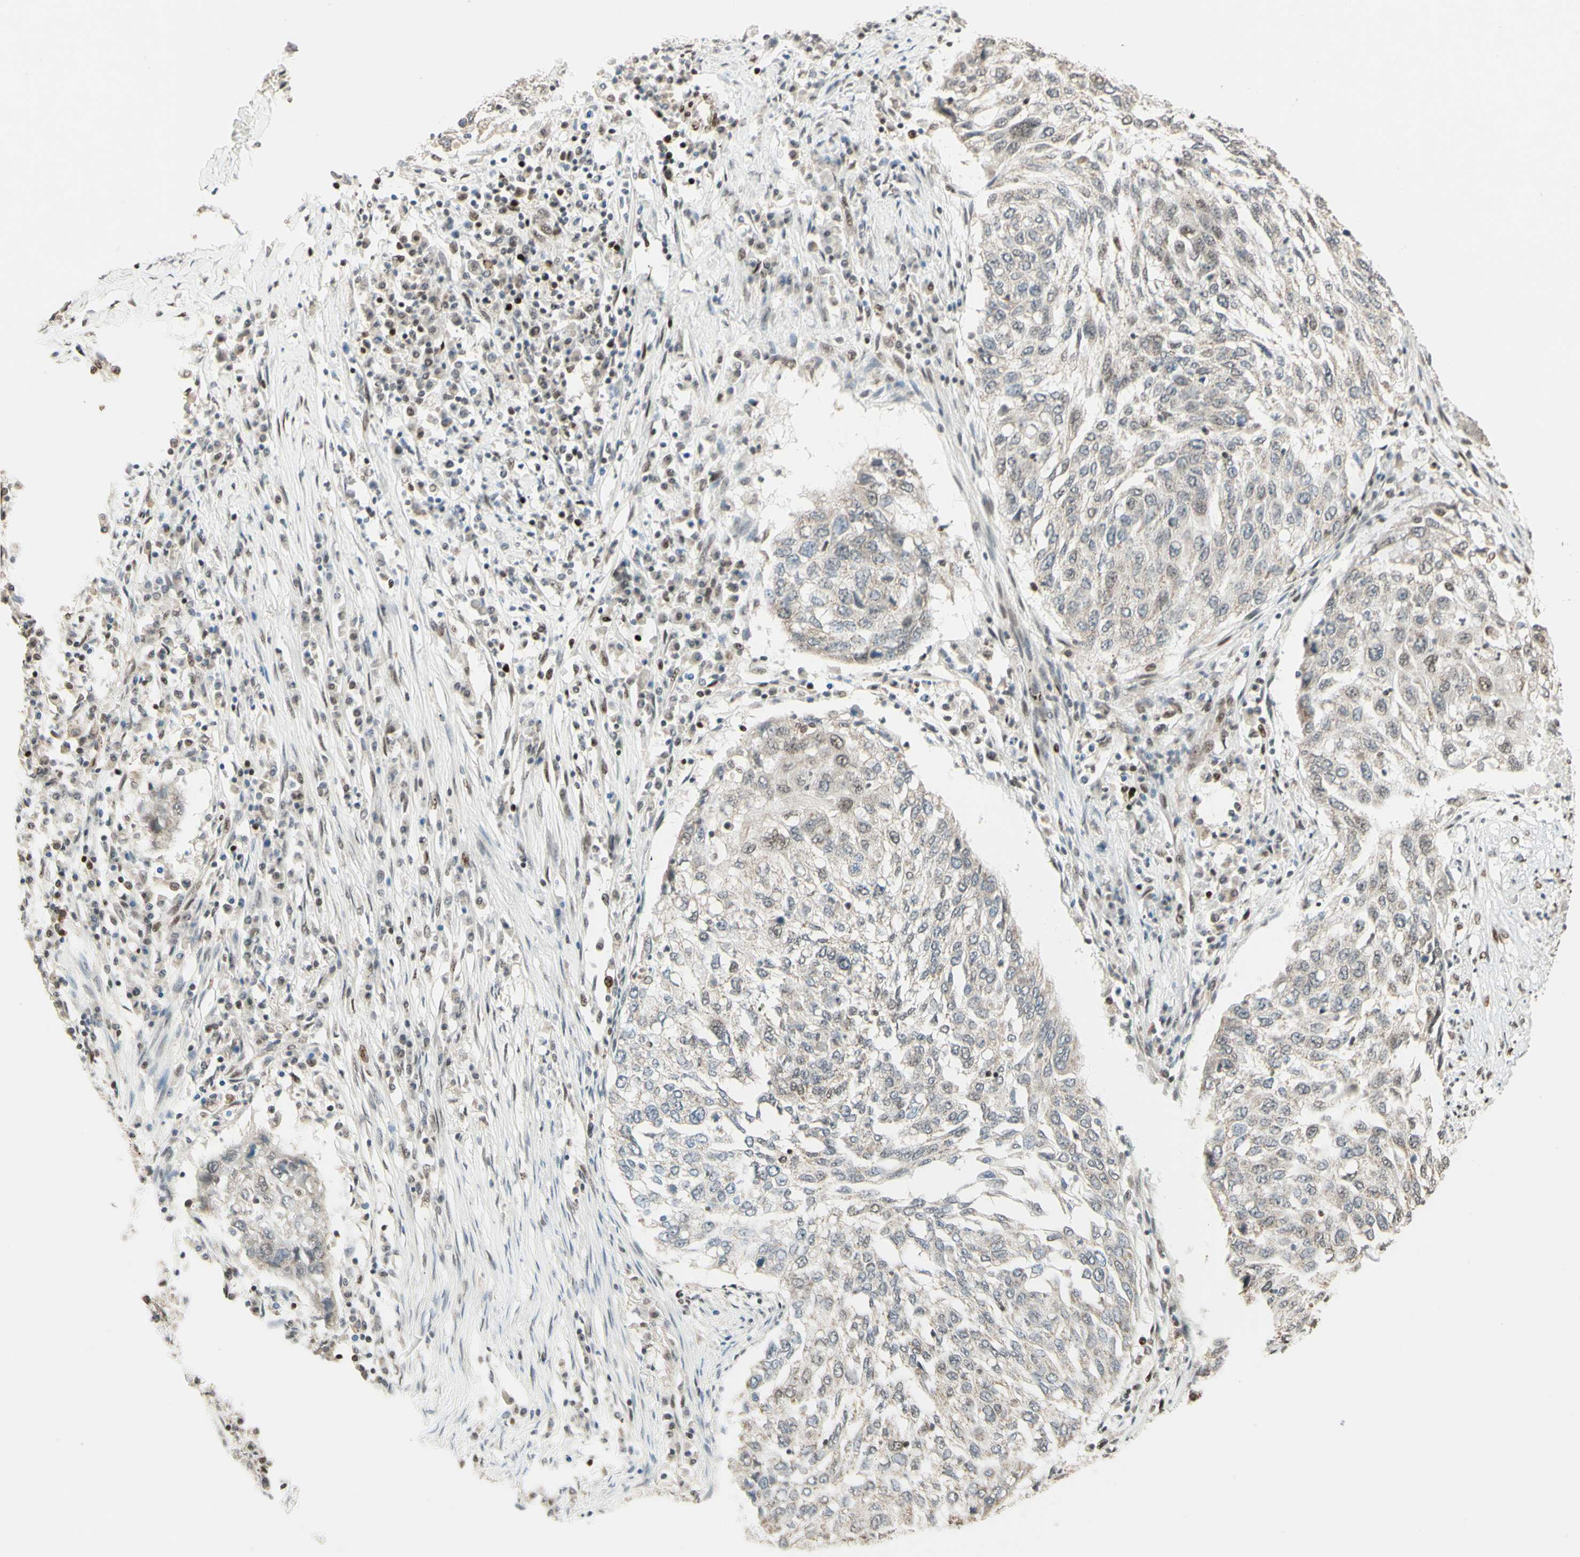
{"staining": {"intensity": "weak", "quantity": "<25%", "location": "nuclear"}, "tissue": "lung cancer", "cell_type": "Tumor cells", "image_type": "cancer", "snomed": [{"axis": "morphology", "description": "Squamous cell carcinoma, NOS"}, {"axis": "topography", "description": "Lung"}], "caption": "The micrograph shows no significant positivity in tumor cells of squamous cell carcinoma (lung).", "gene": "NR3C1", "patient": {"sex": "female", "age": 63}}